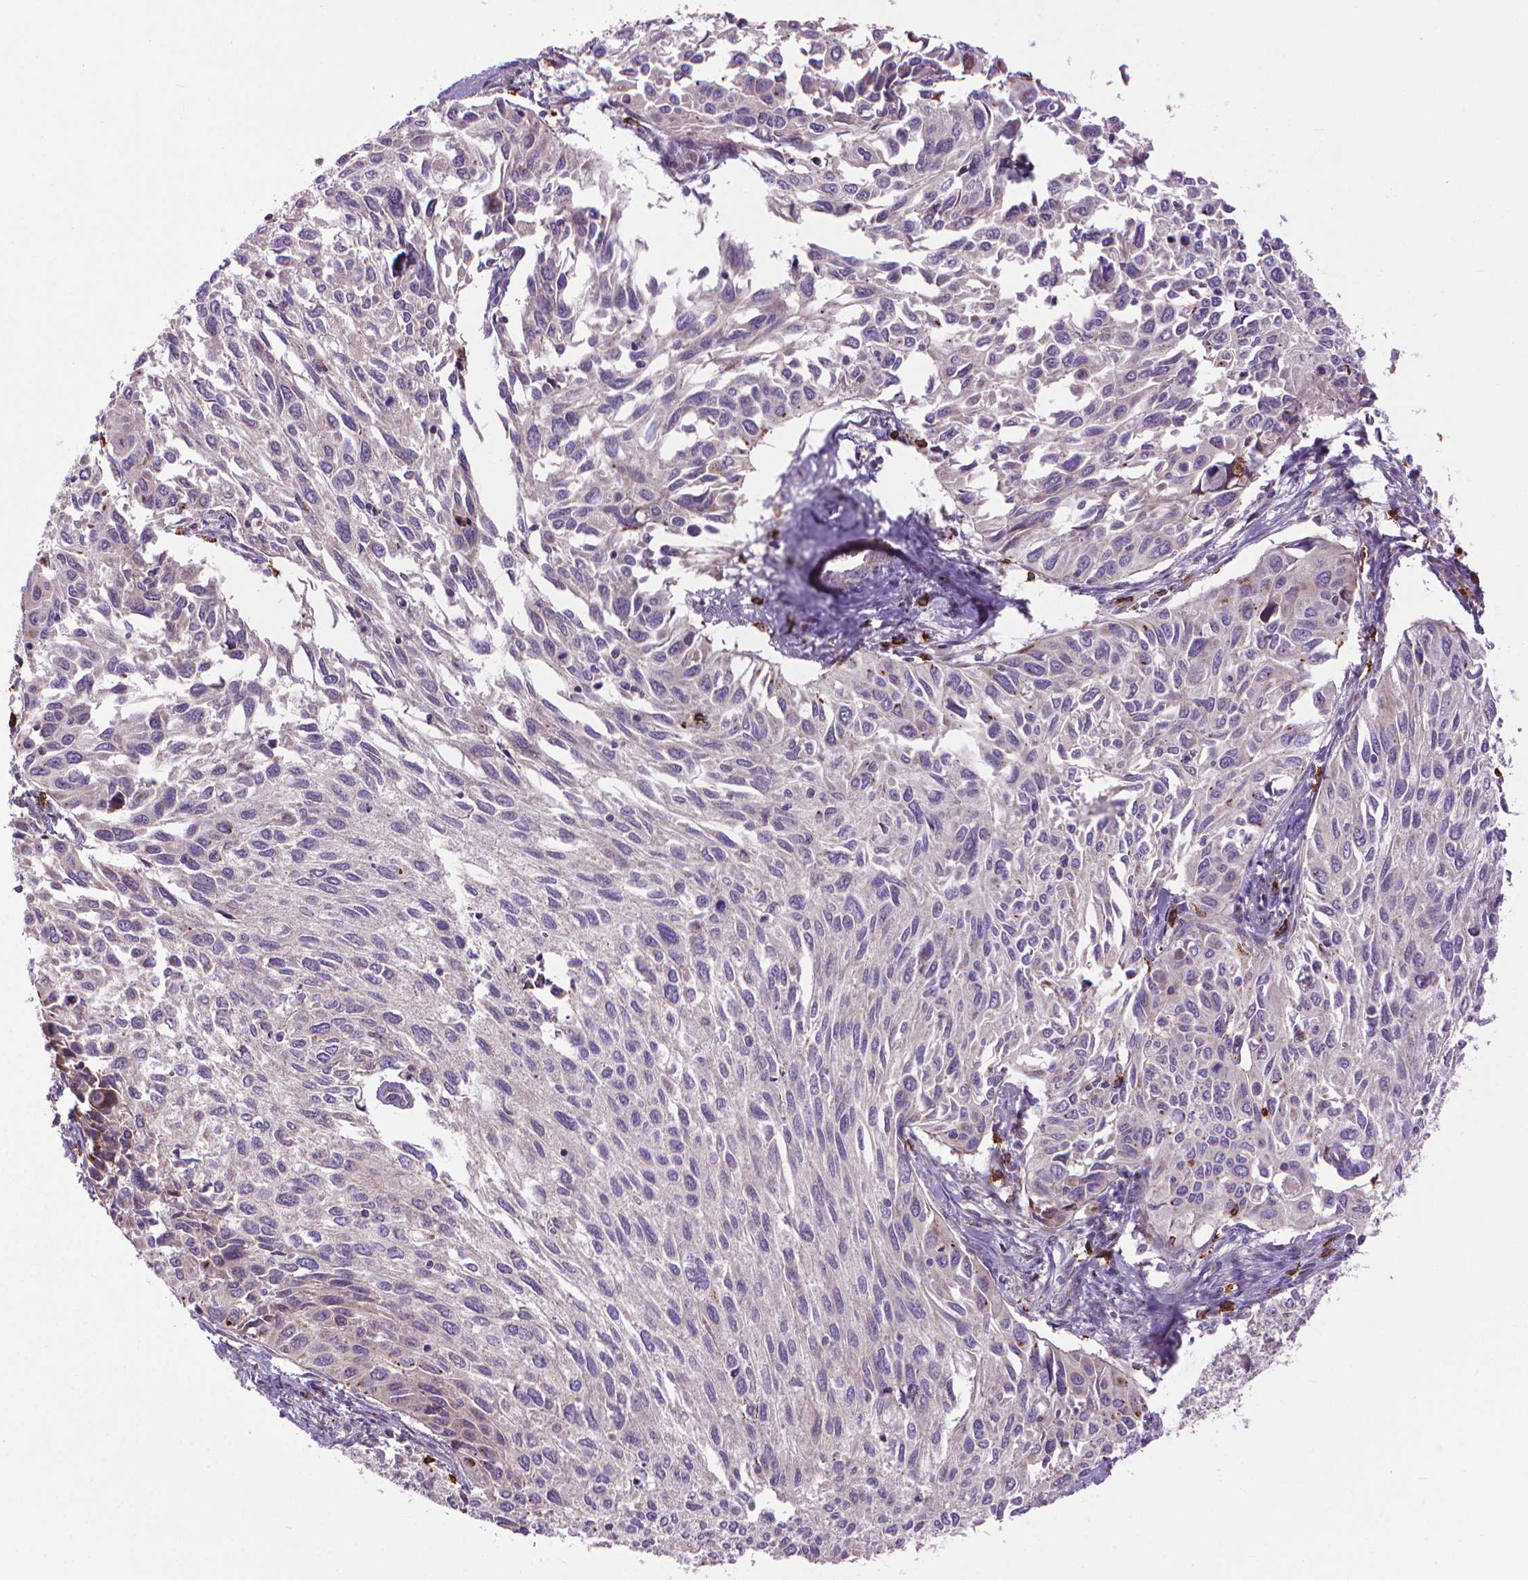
{"staining": {"intensity": "negative", "quantity": "none", "location": "none"}, "tissue": "cervical cancer", "cell_type": "Tumor cells", "image_type": "cancer", "snomed": [{"axis": "morphology", "description": "Squamous cell carcinoma, NOS"}, {"axis": "topography", "description": "Cervix"}], "caption": "Immunohistochemistry photomicrograph of neoplastic tissue: cervical cancer (squamous cell carcinoma) stained with DAB (3,3'-diaminobenzidine) exhibits no significant protein positivity in tumor cells.", "gene": "MYH14", "patient": {"sex": "female", "age": 50}}